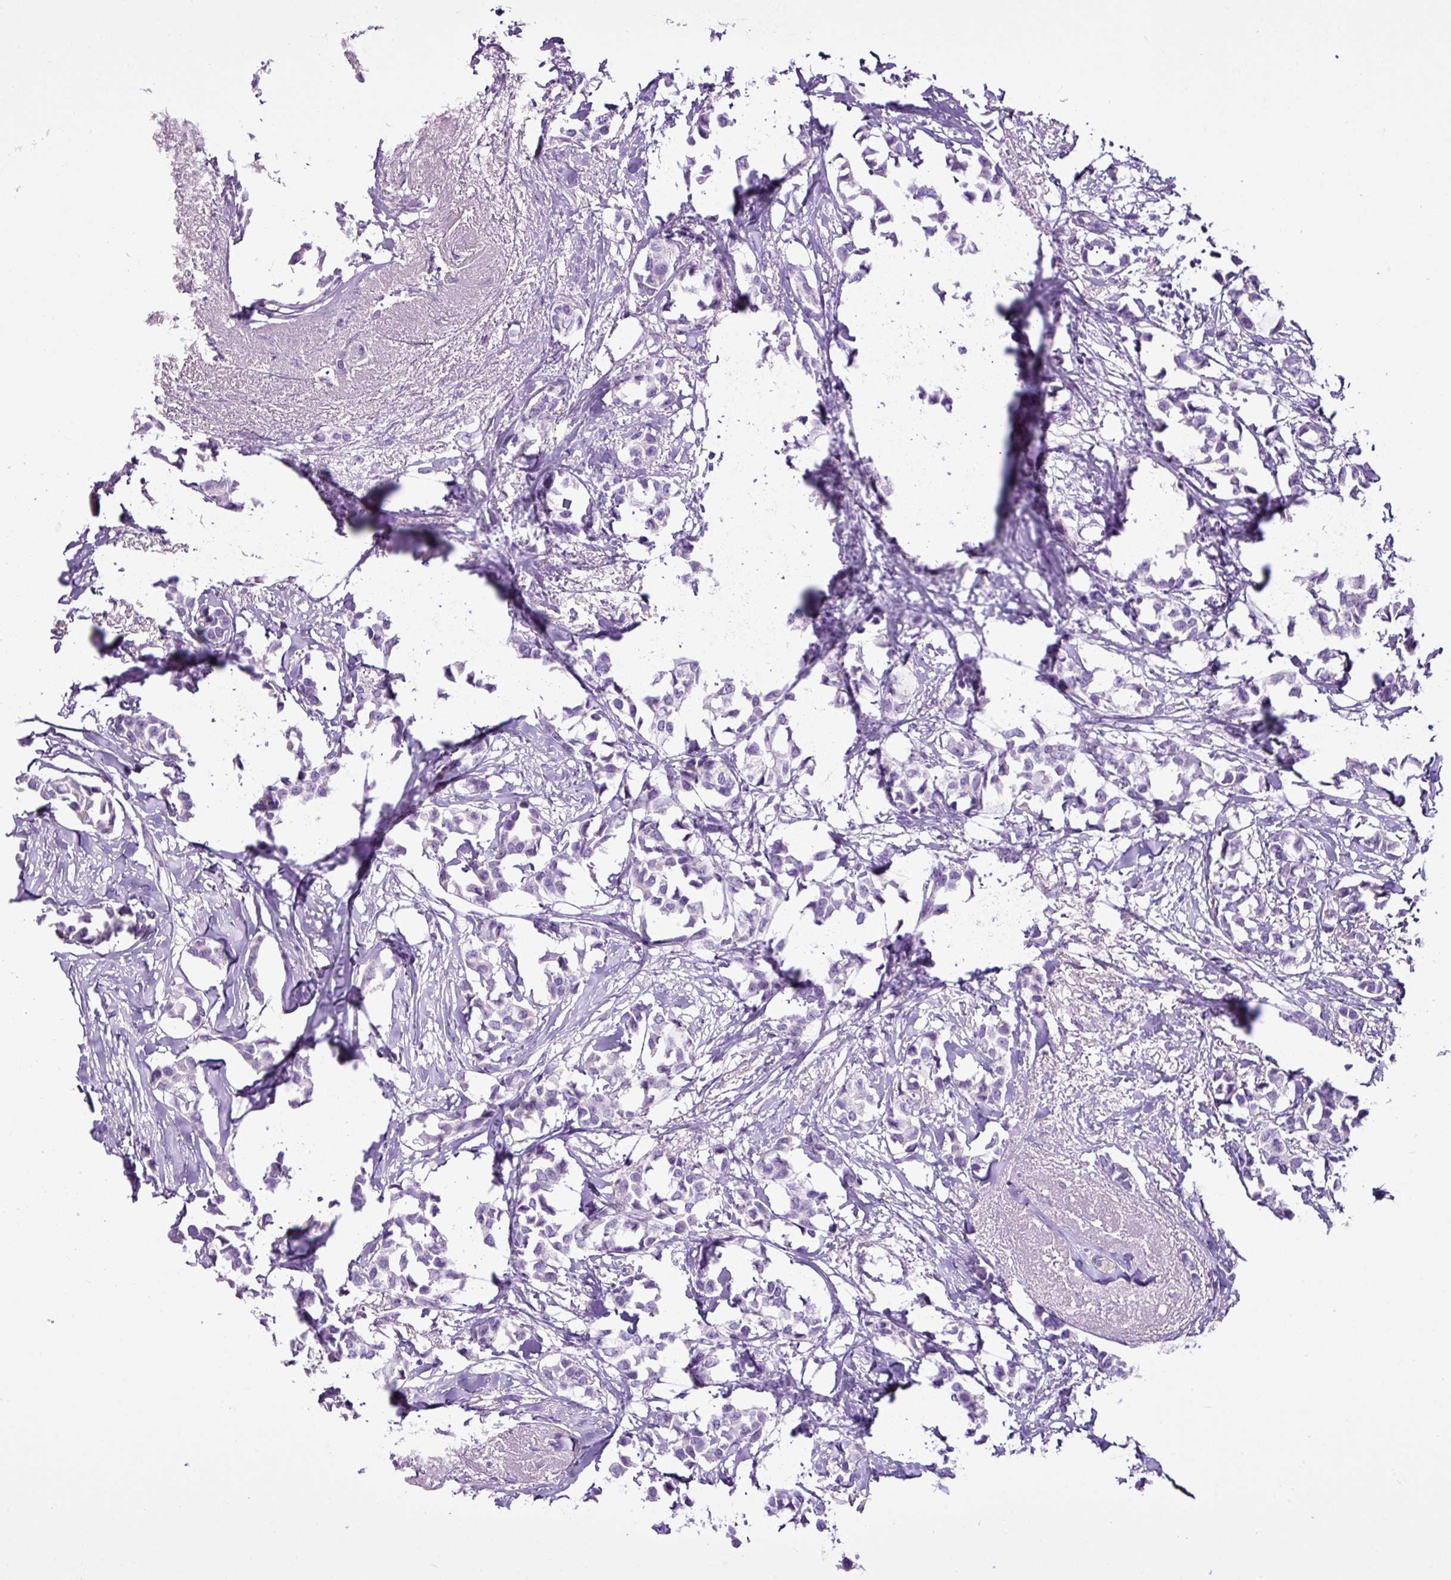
{"staining": {"intensity": "negative", "quantity": "none", "location": "none"}, "tissue": "breast cancer", "cell_type": "Tumor cells", "image_type": "cancer", "snomed": [{"axis": "morphology", "description": "Duct carcinoma"}, {"axis": "topography", "description": "Breast"}], "caption": "This is a micrograph of immunohistochemistry (IHC) staining of breast cancer (invasive ductal carcinoma), which shows no expression in tumor cells.", "gene": "LILRB4", "patient": {"sex": "female", "age": 73}}